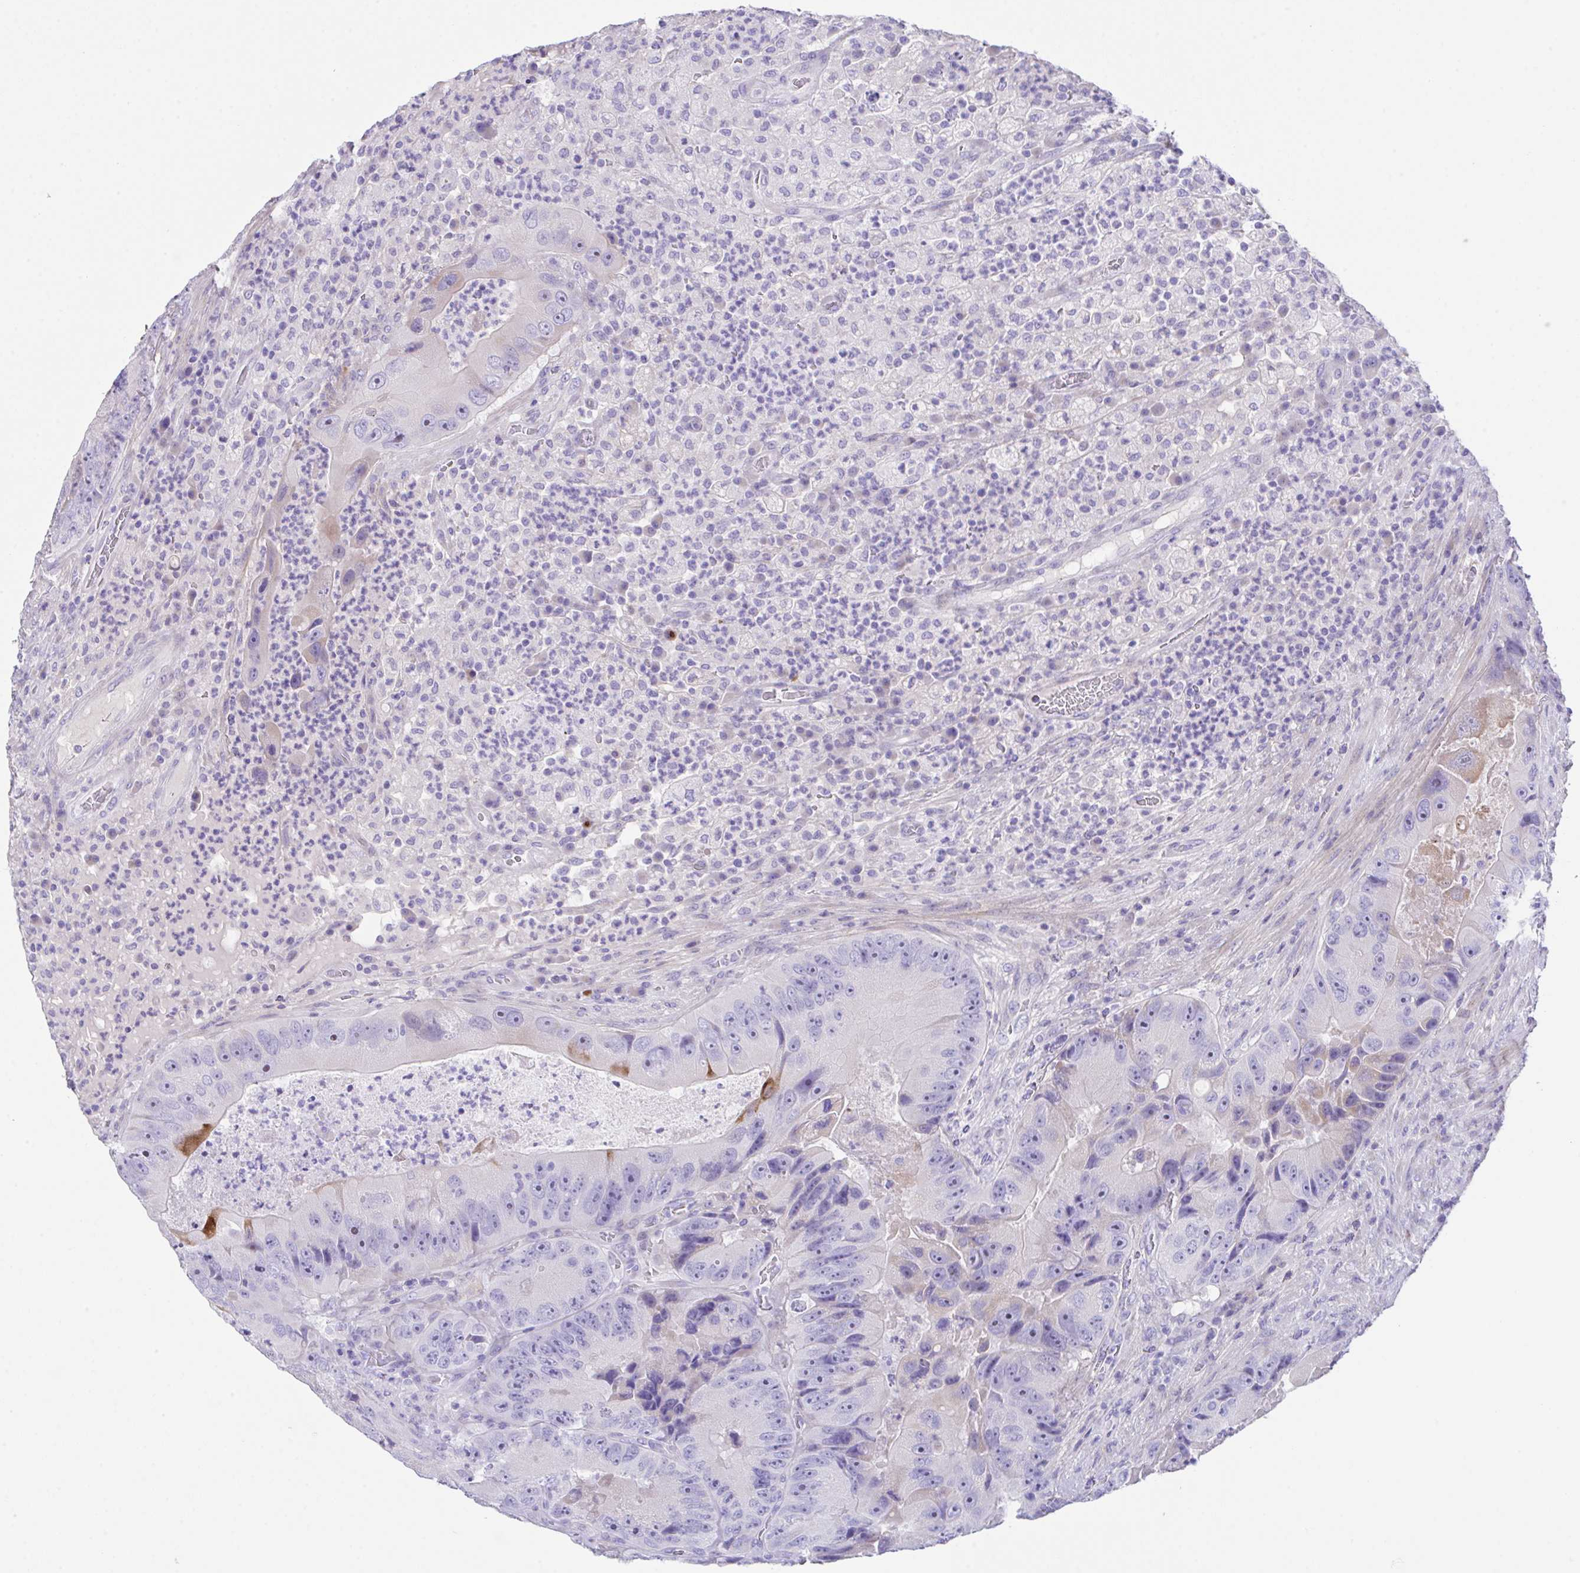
{"staining": {"intensity": "strong", "quantity": "<25%", "location": "cytoplasmic/membranous"}, "tissue": "colorectal cancer", "cell_type": "Tumor cells", "image_type": "cancer", "snomed": [{"axis": "morphology", "description": "Adenocarcinoma, NOS"}, {"axis": "topography", "description": "Colon"}], "caption": "There is medium levels of strong cytoplasmic/membranous staining in tumor cells of colorectal adenocarcinoma, as demonstrated by immunohistochemical staining (brown color).", "gene": "SLC16A6", "patient": {"sex": "female", "age": 86}}